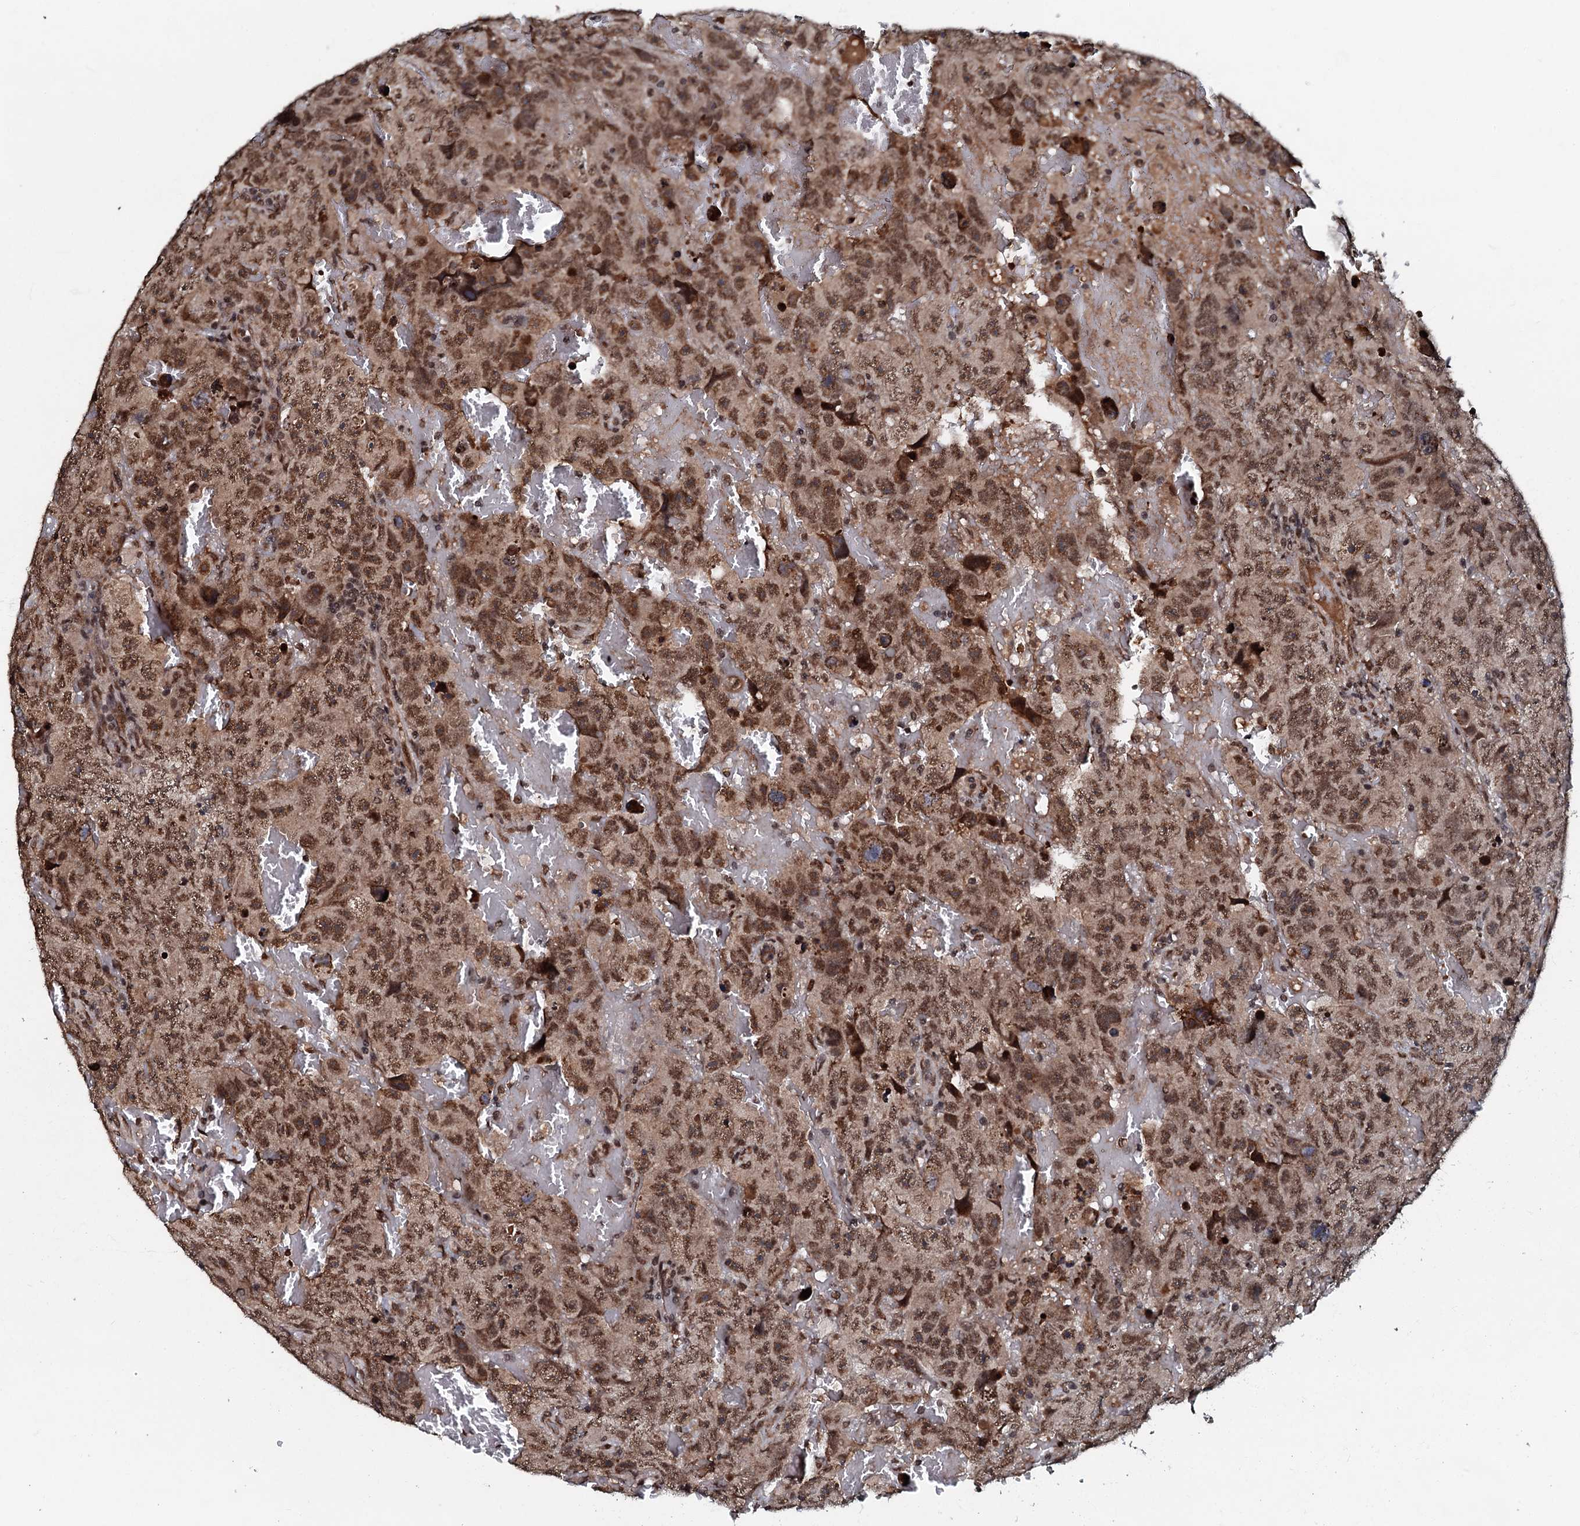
{"staining": {"intensity": "moderate", "quantity": ">75%", "location": "nuclear"}, "tissue": "testis cancer", "cell_type": "Tumor cells", "image_type": "cancer", "snomed": [{"axis": "morphology", "description": "Carcinoma, Embryonal, NOS"}, {"axis": "topography", "description": "Testis"}], "caption": "Moderate nuclear protein expression is identified in approximately >75% of tumor cells in testis embryonal carcinoma.", "gene": "C18orf32", "patient": {"sex": "male", "age": 45}}